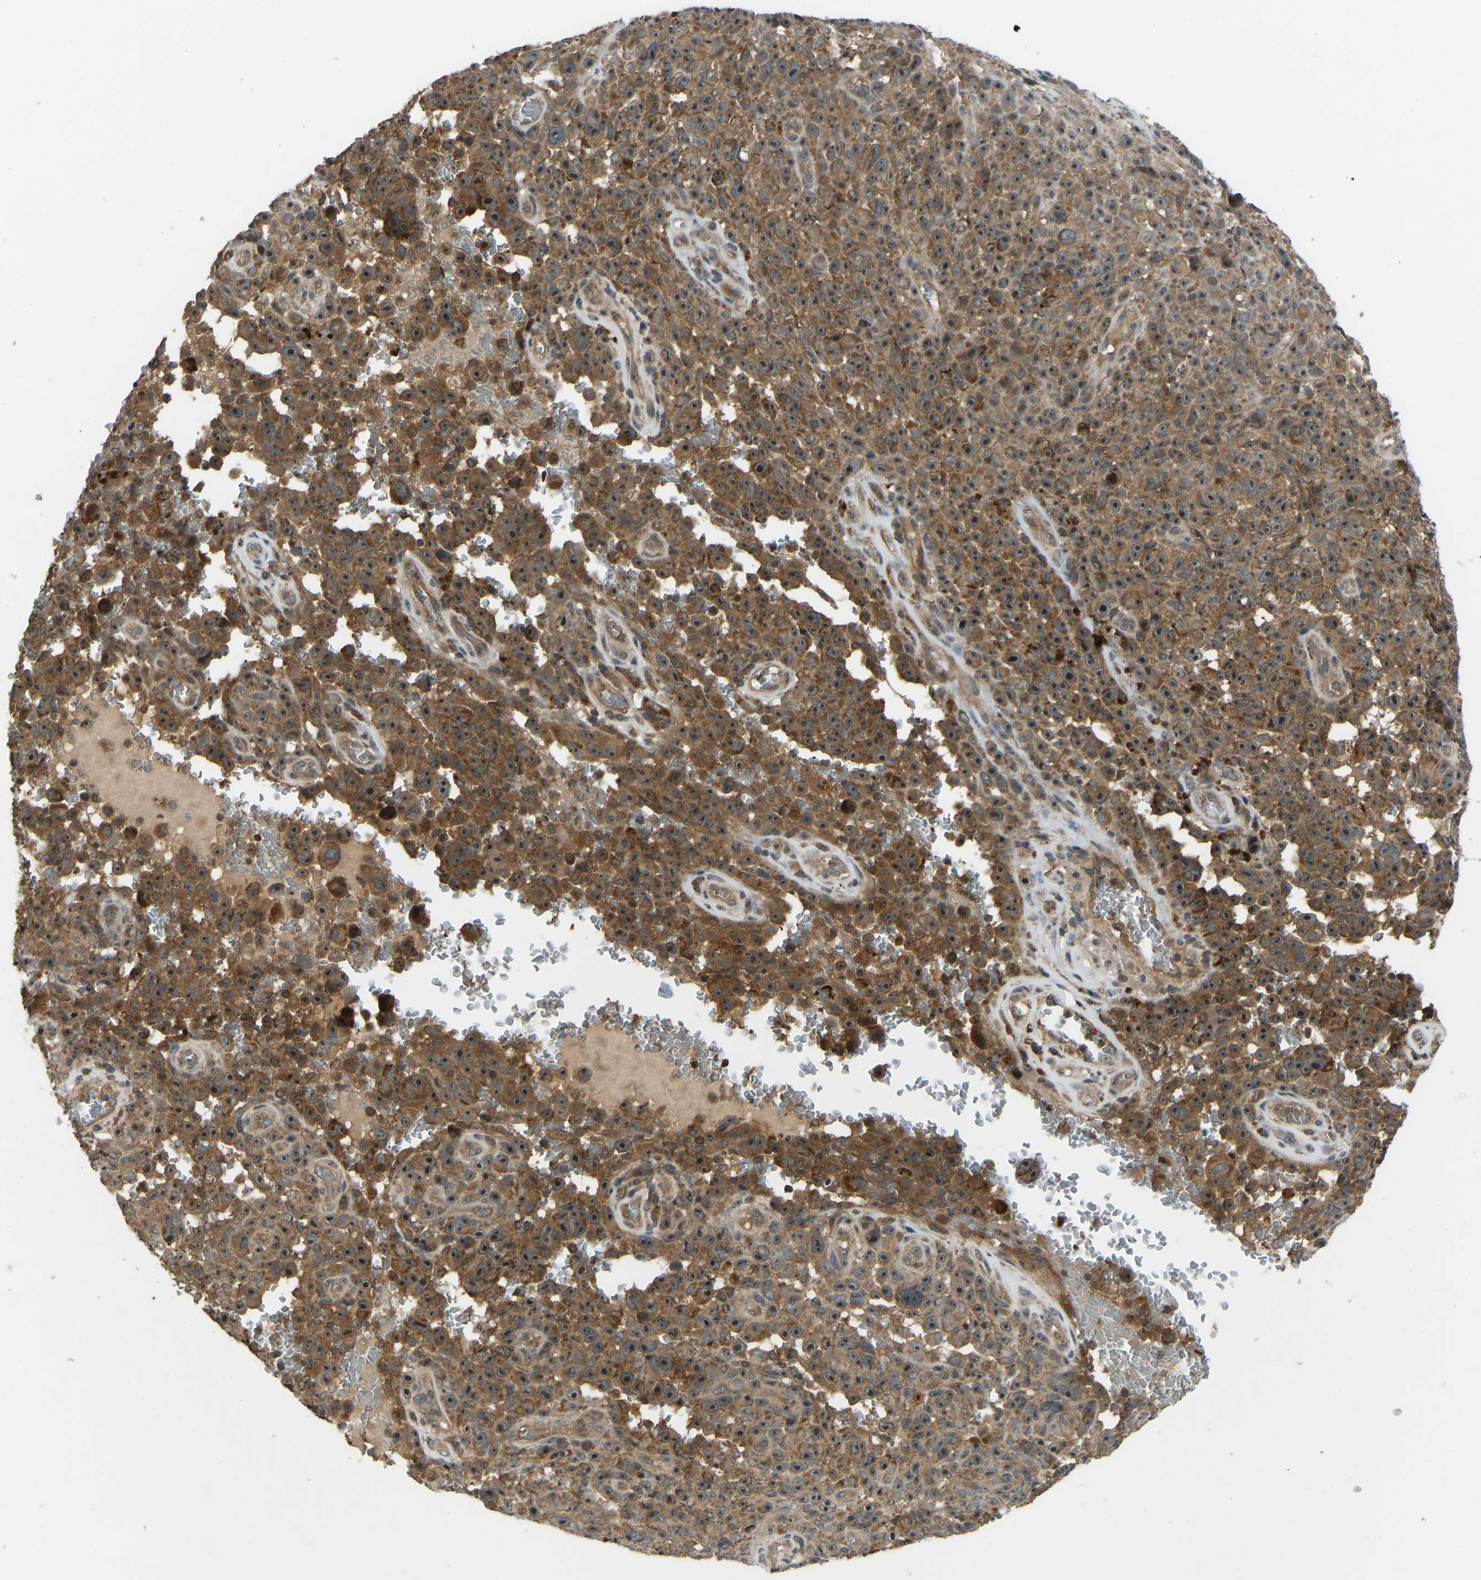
{"staining": {"intensity": "moderate", "quantity": ">75%", "location": "cytoplasmic/membranous"}, "tissue": "melanoma", "cell_type": "Tumor cells", "image_type": "cancer", "snomed": [{"axis": "morphology", "description": "Malignant melanoma, NOS"}, {"axis": "topography", "description": "Skin"}], "caption": "Malignant melanoma stained for a protein reveals moderate cytoplasmic/membranous positivity in tumor cells. The staining was performed using DAB, with brown indicating positive protein expression. Nuclei are stained blue with hematoxylin.", "gene": "ZNF71", "patient": {"sex": "female", "age": 82}}